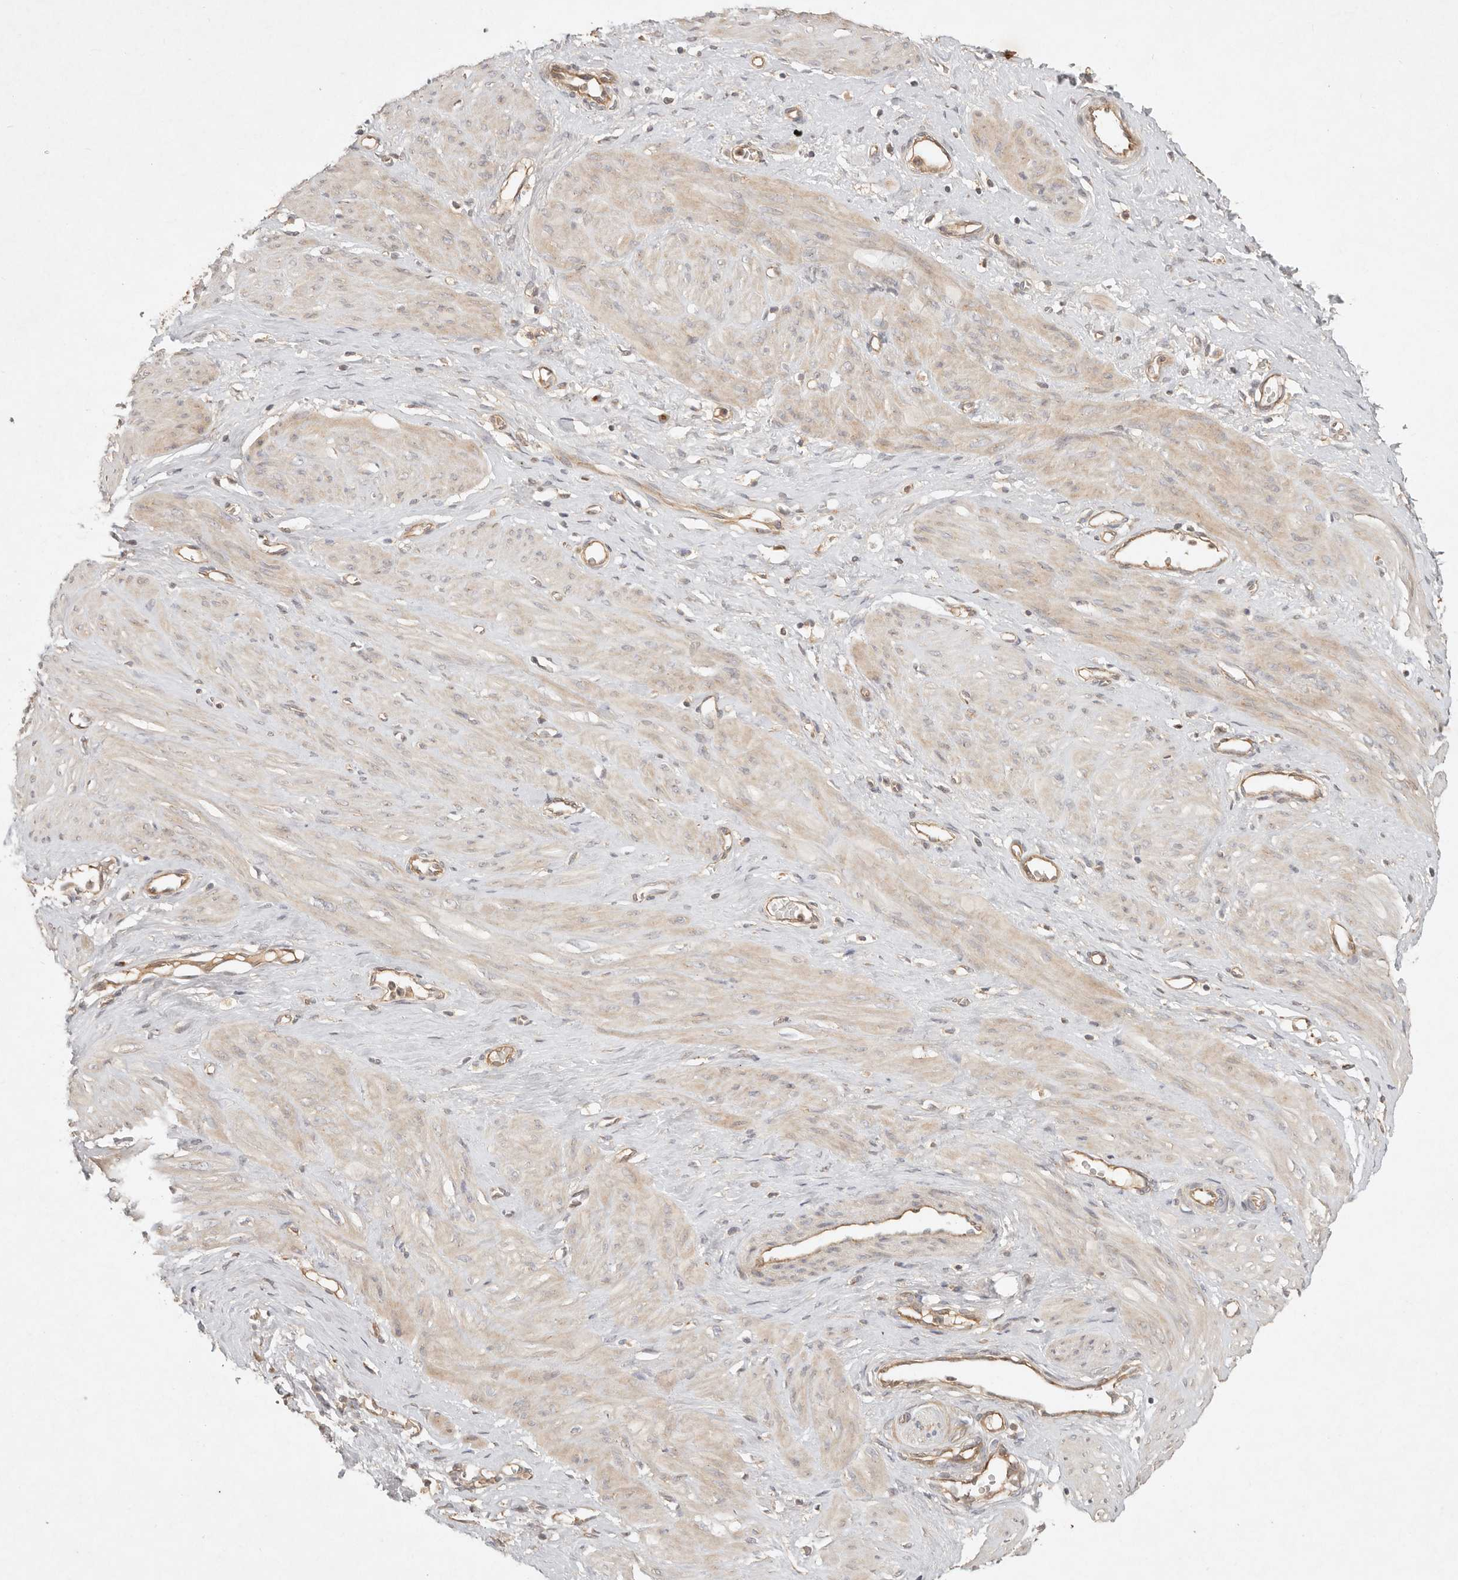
{"staining": {"intensity": "weak", "quantity": "25%-75%", "location": "cytoplasmic/membranous"}, "tissue": "smooth muscle", "cell_type": "Smooth muscle cells", "image_type": "normal", "snomed": [{"axis": "morphology", "description": "Normal tissue, NOS"}, {"axis": "topography", "description": "Endometrium"}], "caption": "Immunohistochemistry staining of unremarkable smooth muscle, which shows low levels of weak cytoplasmic/membranous positivity in about 25%-75% of smooth muscle cells indicating weak cytoplasmic/membranous protein expression. The staining was performed using DAB (3,3'-diaminobenzidine) (brown) for protein detection and nuclei were counterstained in hematoxylin (blue).", "gene": "HECTD3", "patient": {"sex": "female", "age": 33}}